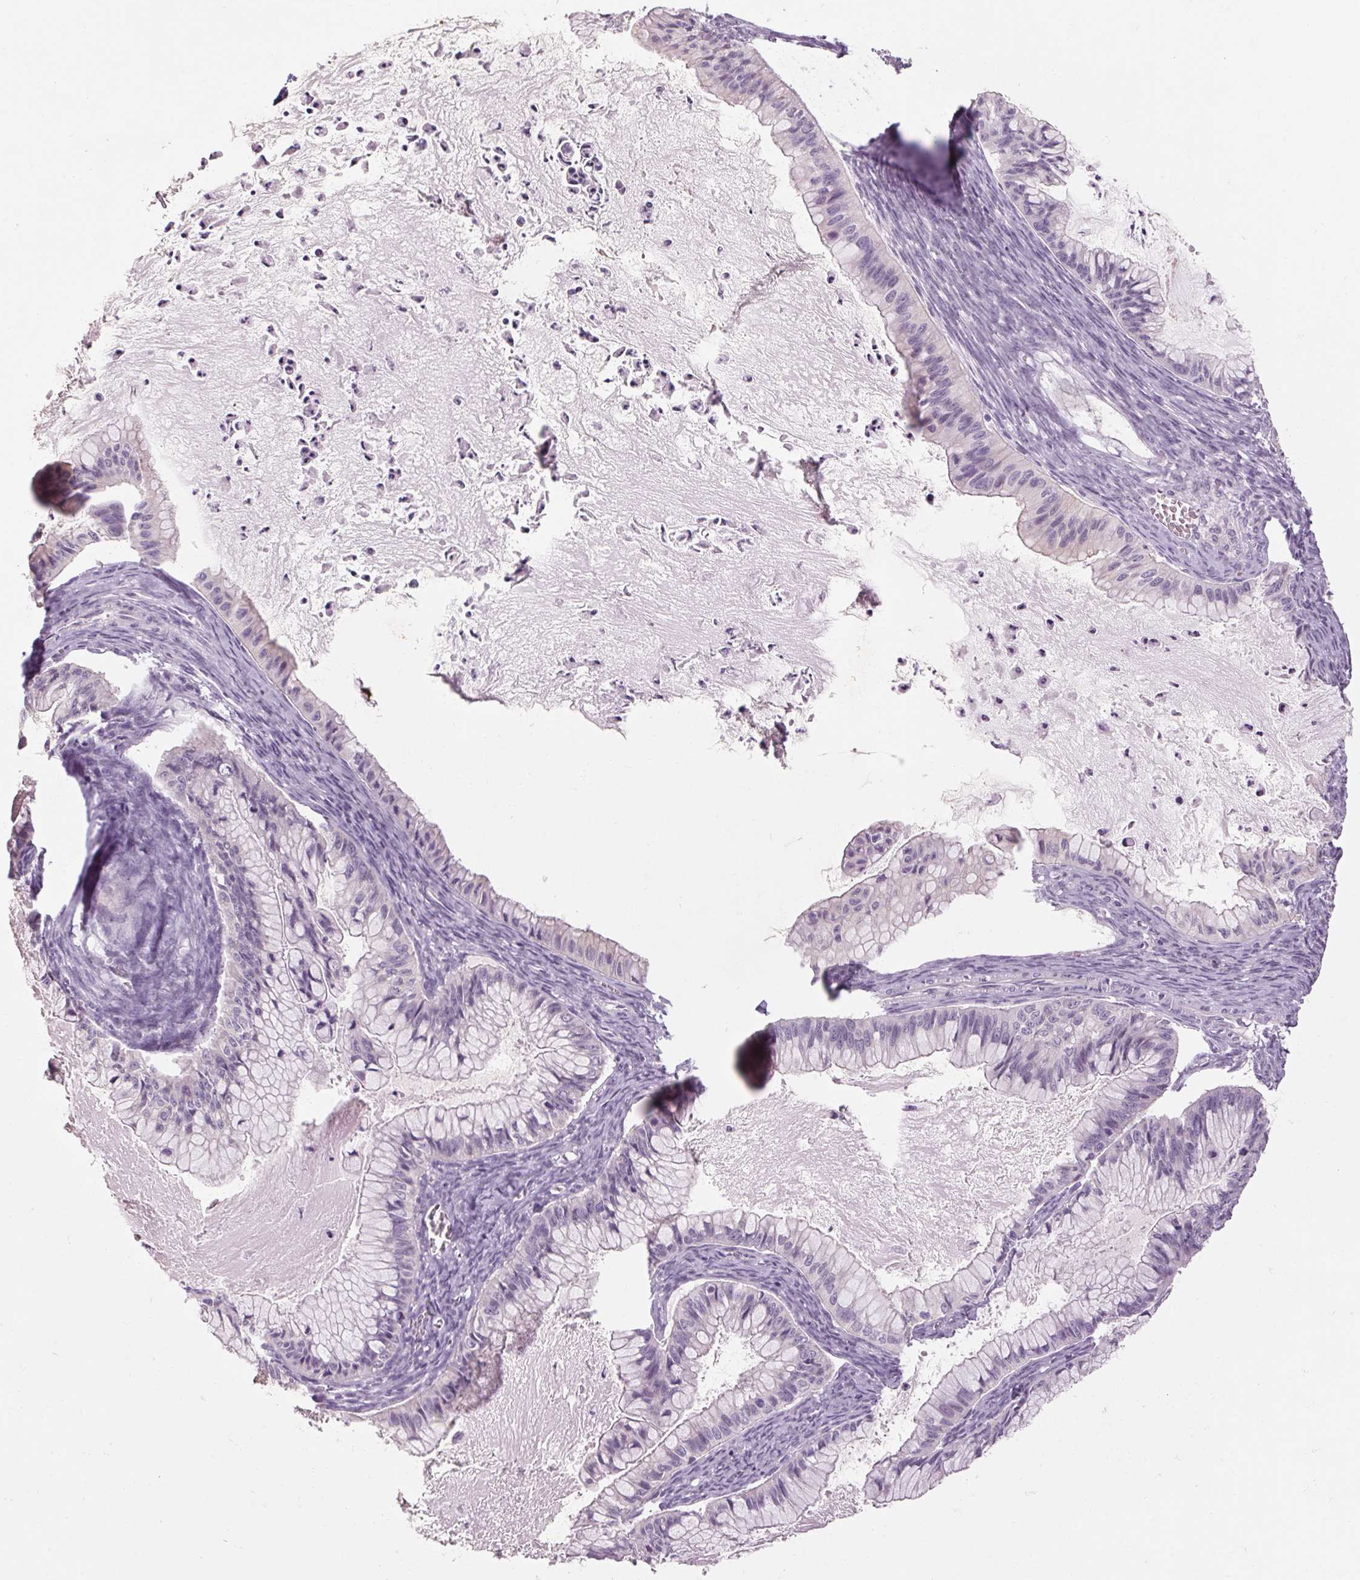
{"staining": {"intensity": "negative", "quantity": "none", "location": "none"}, "tissue": "ovarian cancer", "cell_type": "Tumor cells", "image_type": "cancer", "snomed": [{"axis": "morphology", "description": "Cystadenocarcinoma, mucinous, NOS"}, {"axis": "topography", "description": "Ovary"}], "caption": "A high-resolution micrograph shows IHC staining of ovarian cancer (mucinous cystadenocarcinoma), which exhibits no significant positivity in tumor cells. (Brightfield microscopy of DAB (3,3'-diaminobenzidine) IHC at high magnification).", "gene": "RPTN", "patient": {"sex": "female", "age": 72}}